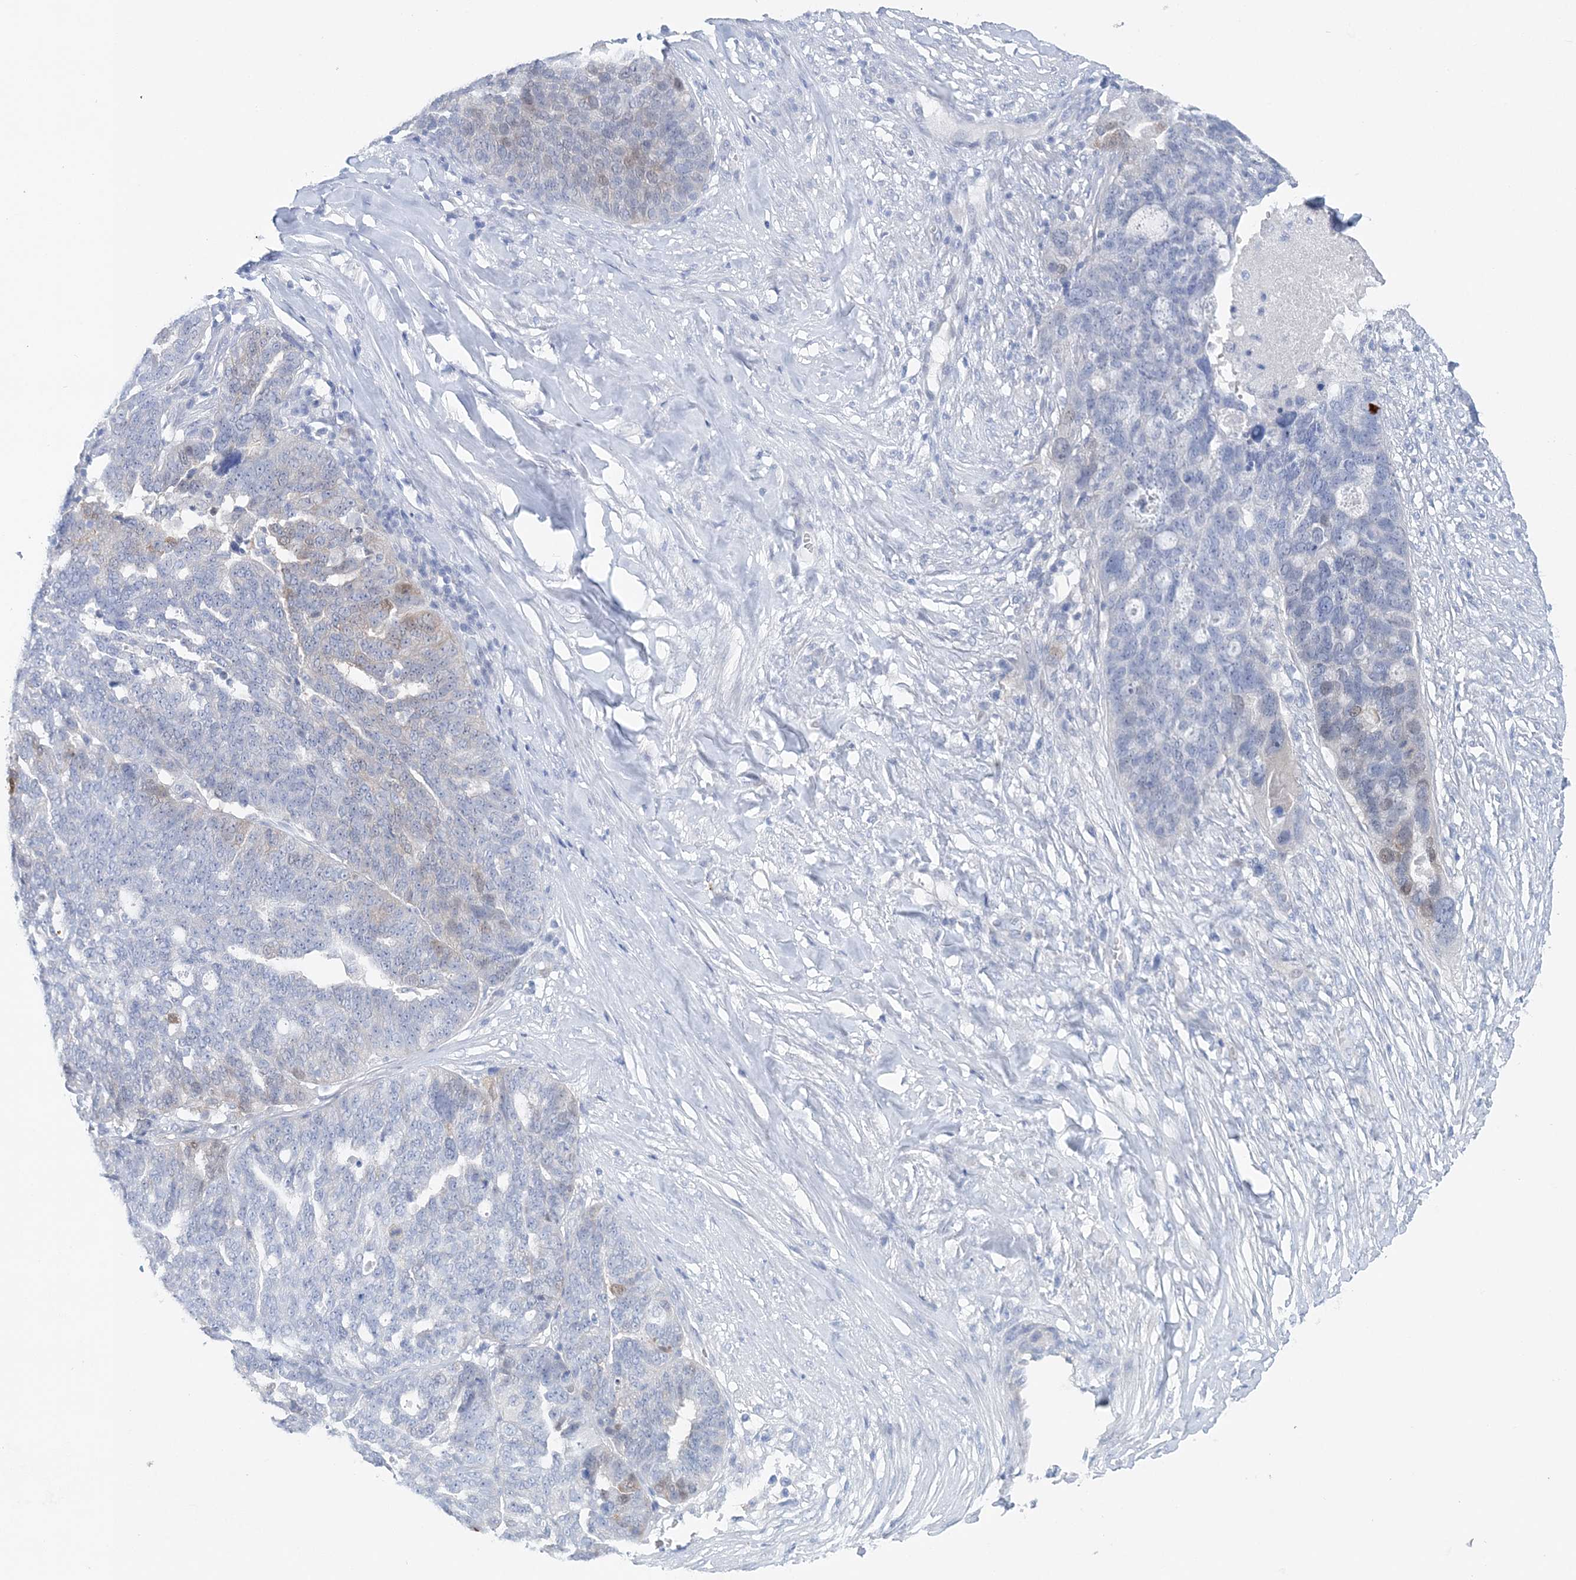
{"staining": {"intensity": "negative", "quantity": "none", "location": "none"}, "tissue": "ovarian cancer", "cell_type": "Tumor cells", "image_type": "cancer", "snomed": [{"axis": "morphology", "description": "Cystadenocarcinoma, serous, NOS"}, {"axis": "topography", "description": "Ovary"}], "caption": "The photomicrograph shows no staining of tumor cells in ovarian serous cystadenocarcinoma.", "gene": "HMGCS1", "patient": {"sex": "female", "age": 59}}